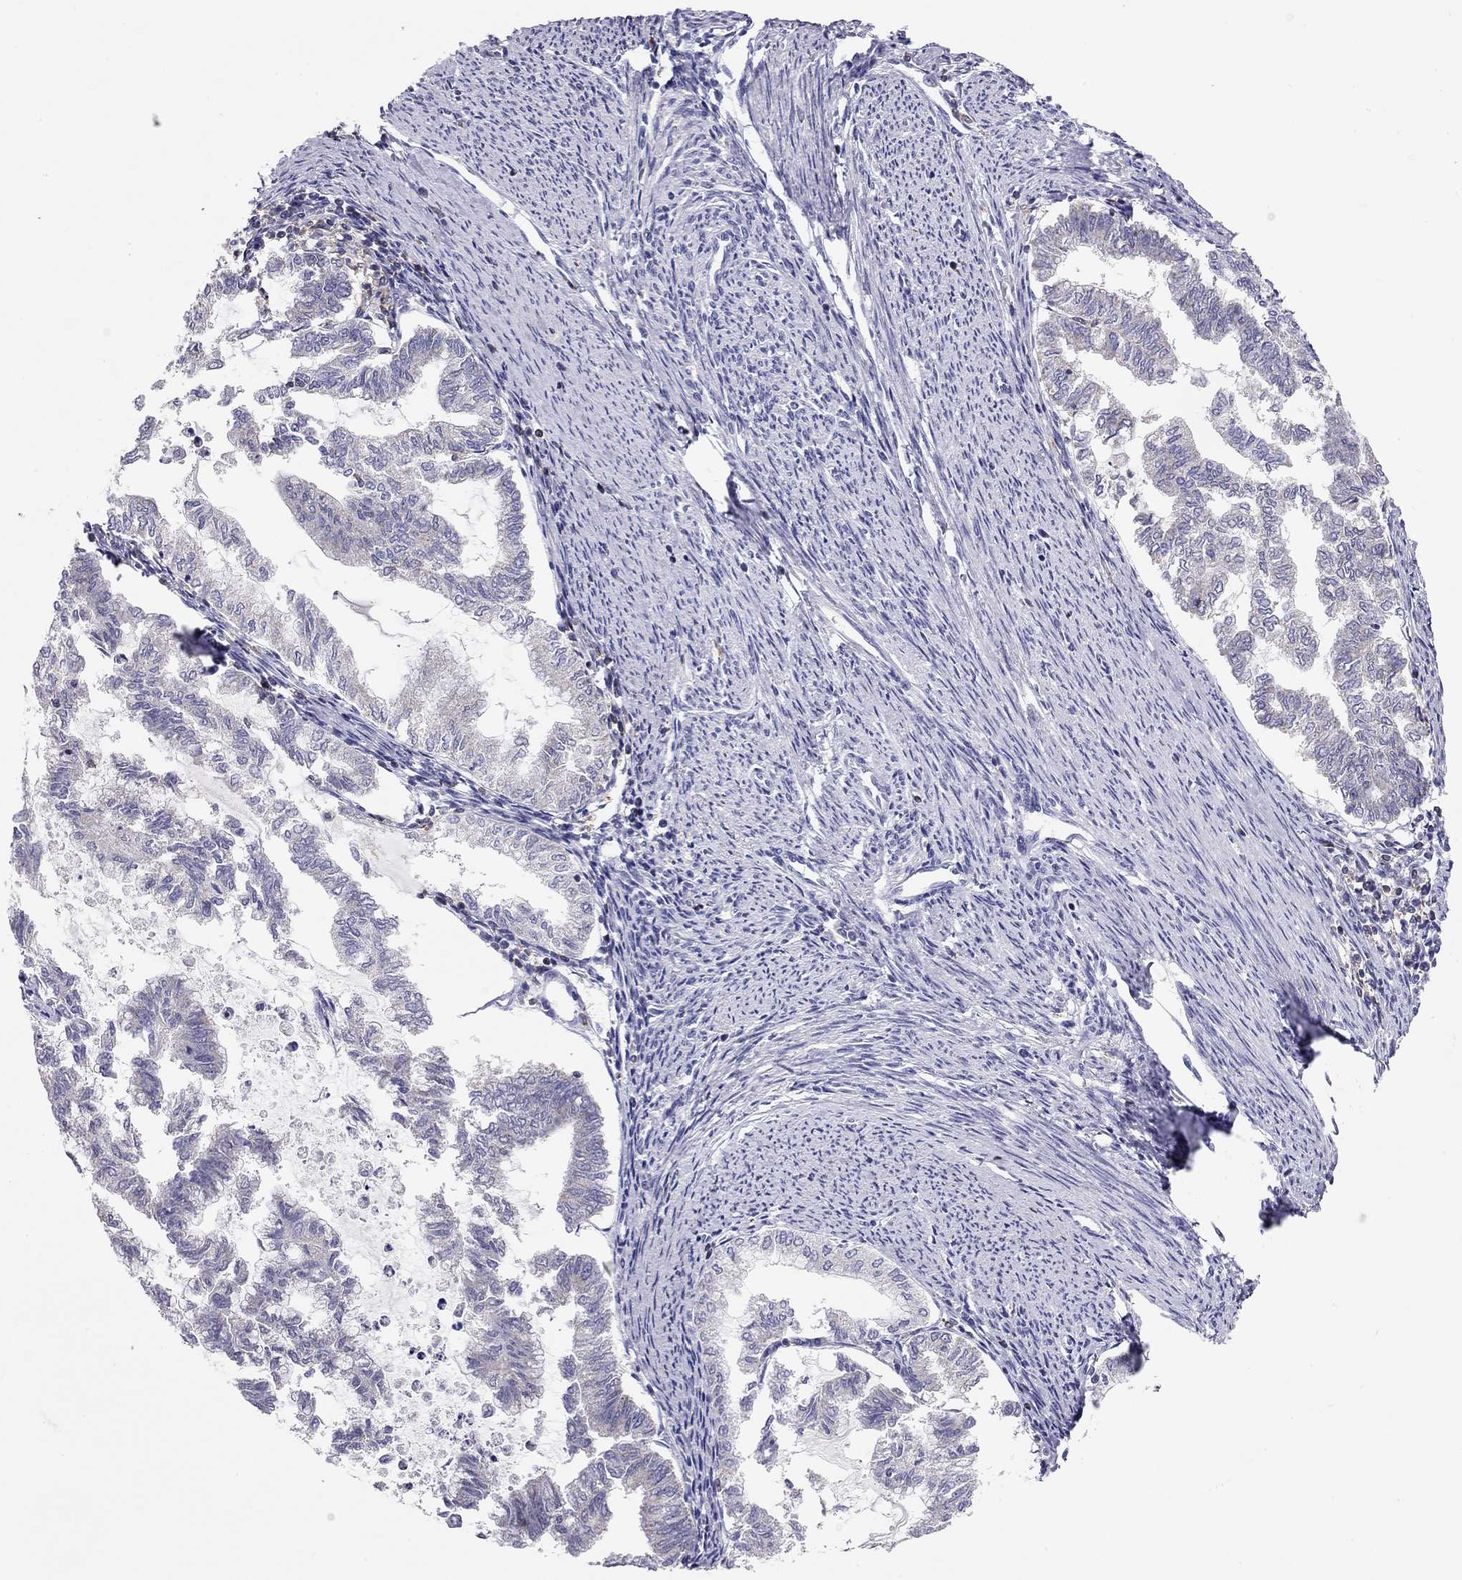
{"staining": {"intensity": "negative", "quantity": "none", "location": "none"}, "tissue": "endometrial cancer", "cell_type": "Tumor cells", "image_type": "cancer", "snomed": [{"axis": "morphology", "description": "Adenocarcinoma, NOS"}, {"axis": "topography", "description": "Endometrium"}], "caption": "The IHC micrograph has no significant positivity in tumor cells of adenocarcinoma (endometrial) tissue.", "gene": "CITED1", "patient": {"sex": "female", "age": 79}}